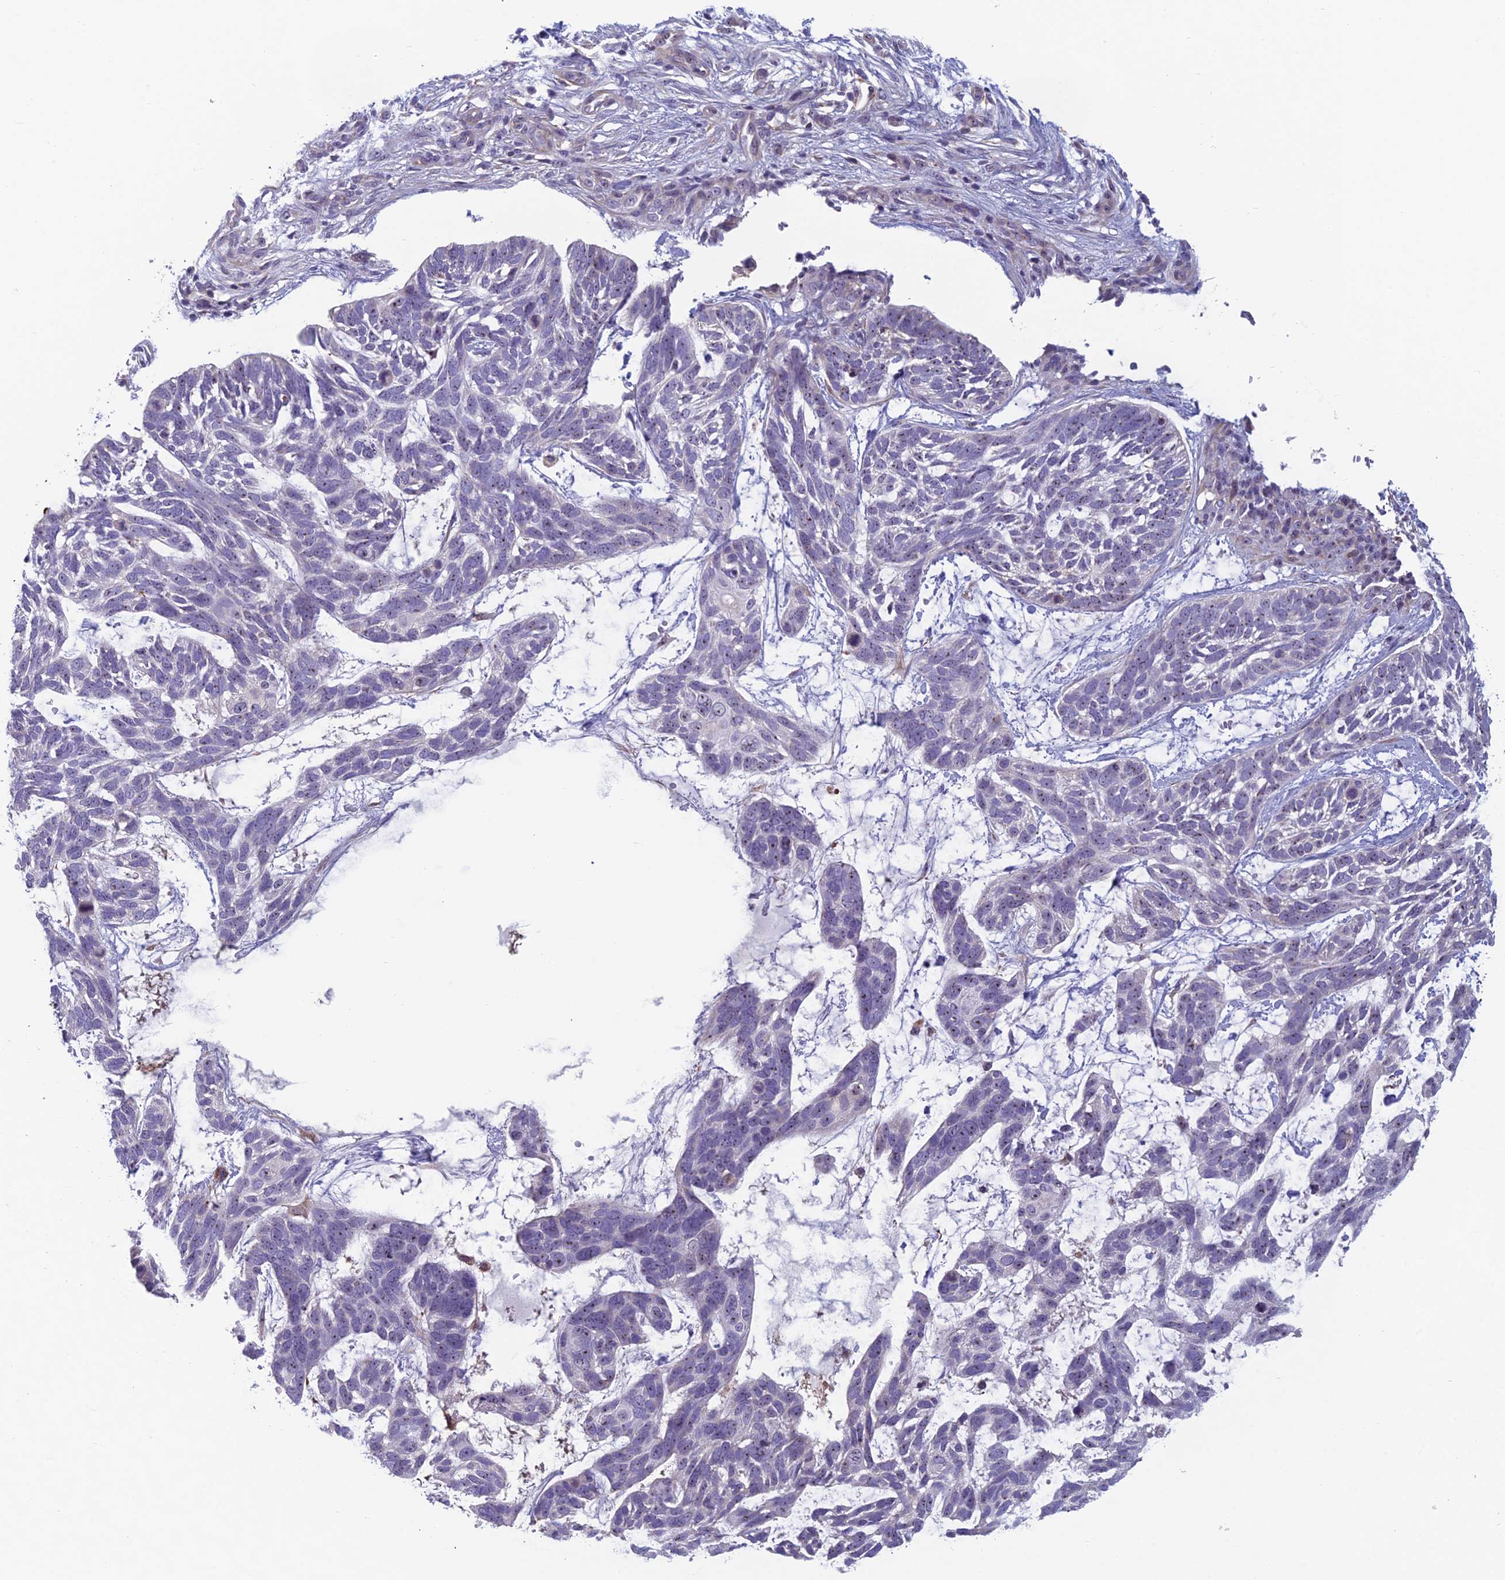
{"staining": {"intensity": "weak", "quantity": "<25%", "location": "nuclear"}, "tissue": "skin cancer", "cell_type": "Tumor cells", "image_type": "cancer", "snomed": [{"axis": "morphology", "description": "Basal cell carcinoma"}, {"axis": "topography", "description": "Skin"}], "caption": "DAB immunohistochemical staining of human skin cancer (basal cell carcinoma) reveals no significant expression in tumor cells. (Brightfield microscopy of DAB IHC at high magnification).", "gene": "NOC2L", "patient": {"sex": "male", "age": 88}}